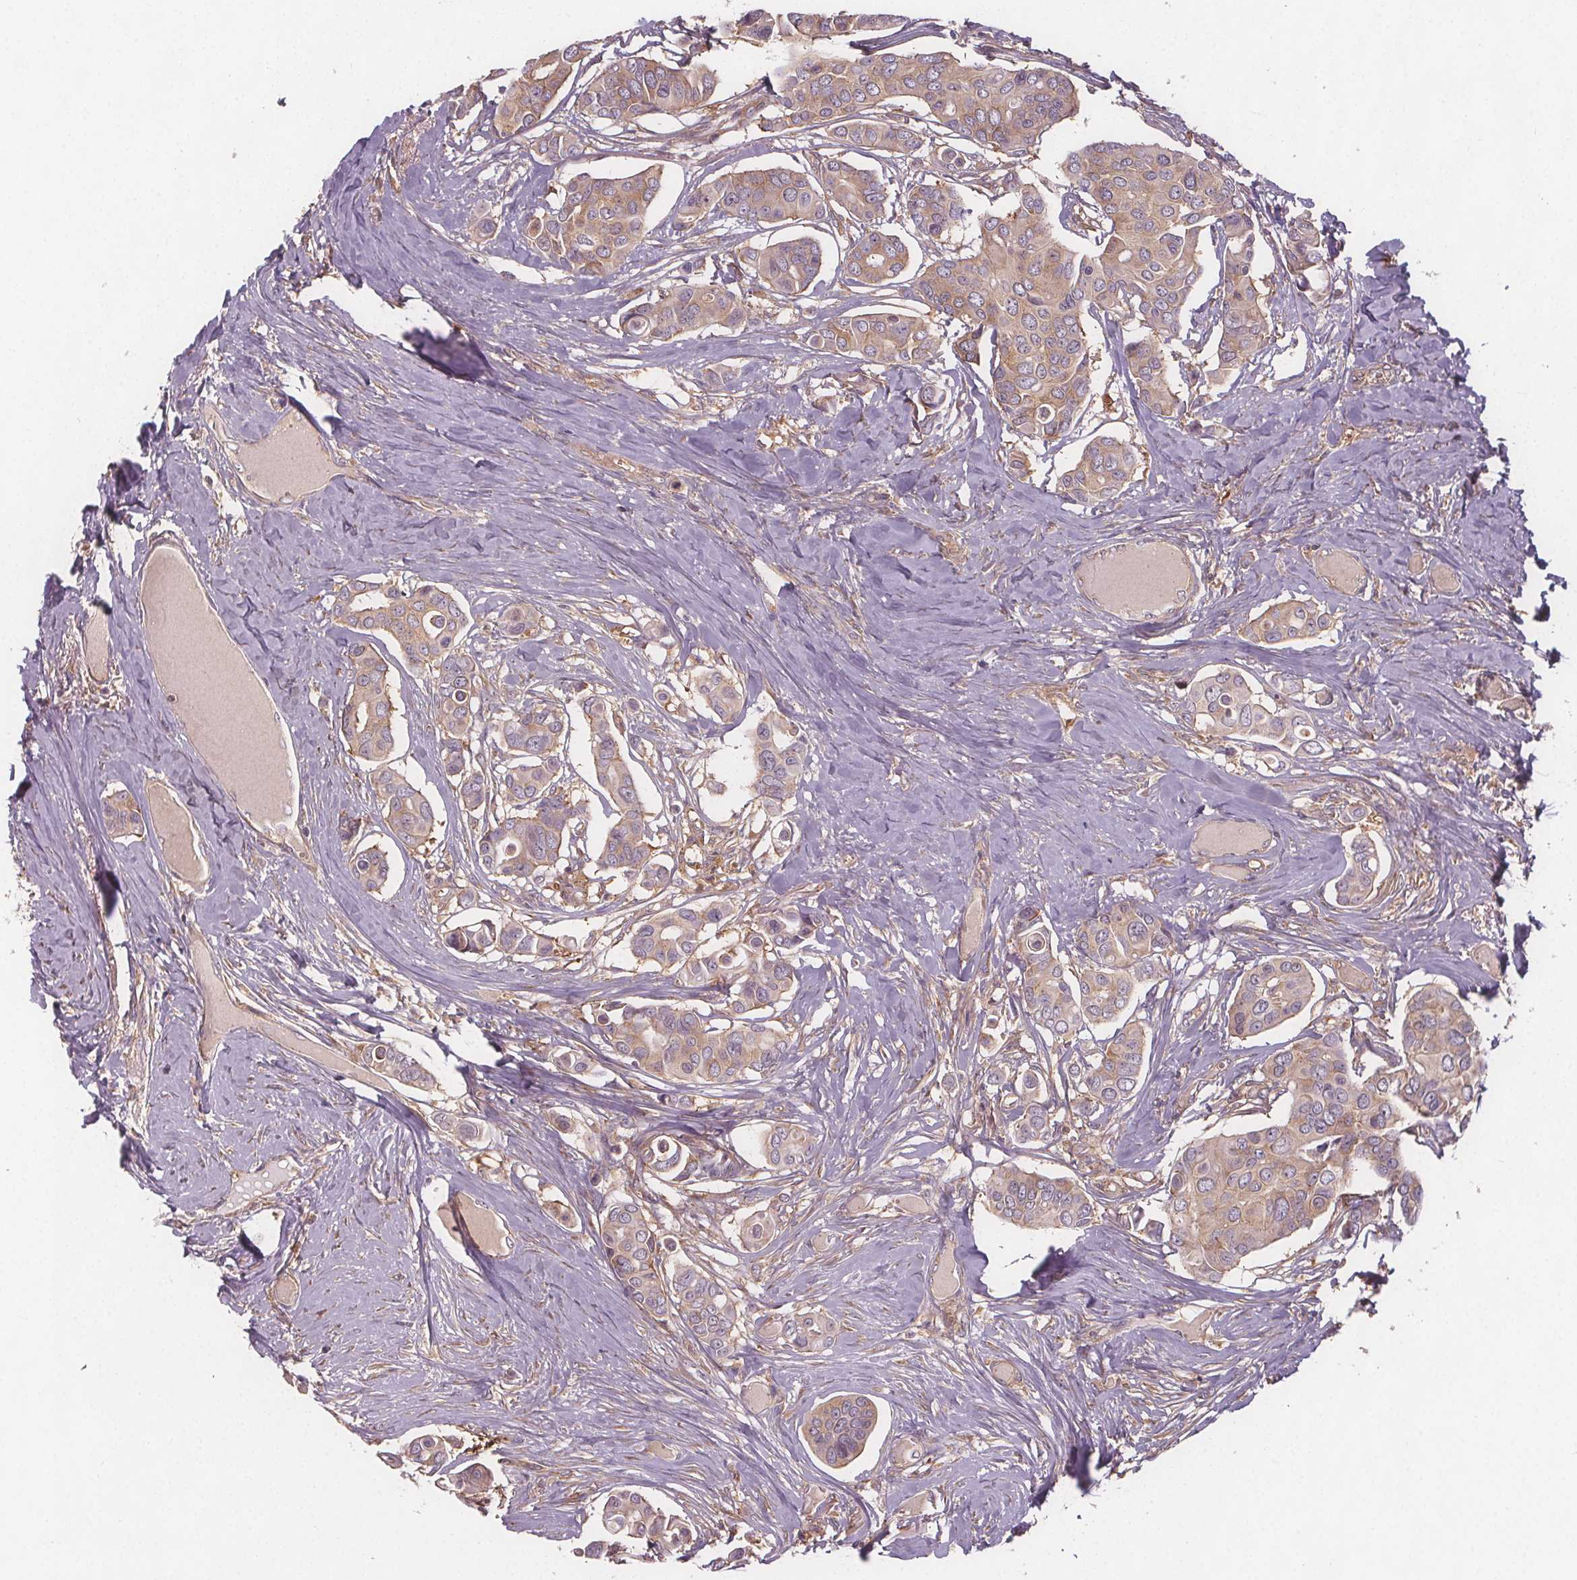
{"staining": {"intensity": "weak", "quantity": ">75%", "location": "cytoplasmic/membranous"}, "tissue": "breast cancer", "cell_type": "Tumor cells", "image_type": "cancer", "snomed": [{"axis": "morphology", "description": "Duct carcinoma"}, {"axis": "topography", "description": "Breast"}], "caption": "Breast cancer tissue reveals weak cytoplasmic/membranous positivity in about >75% of tumor cells, visualized by immunohistochemistry.", "gene": "EIF3D", "patient": {"sex": "female", "age": 54}}